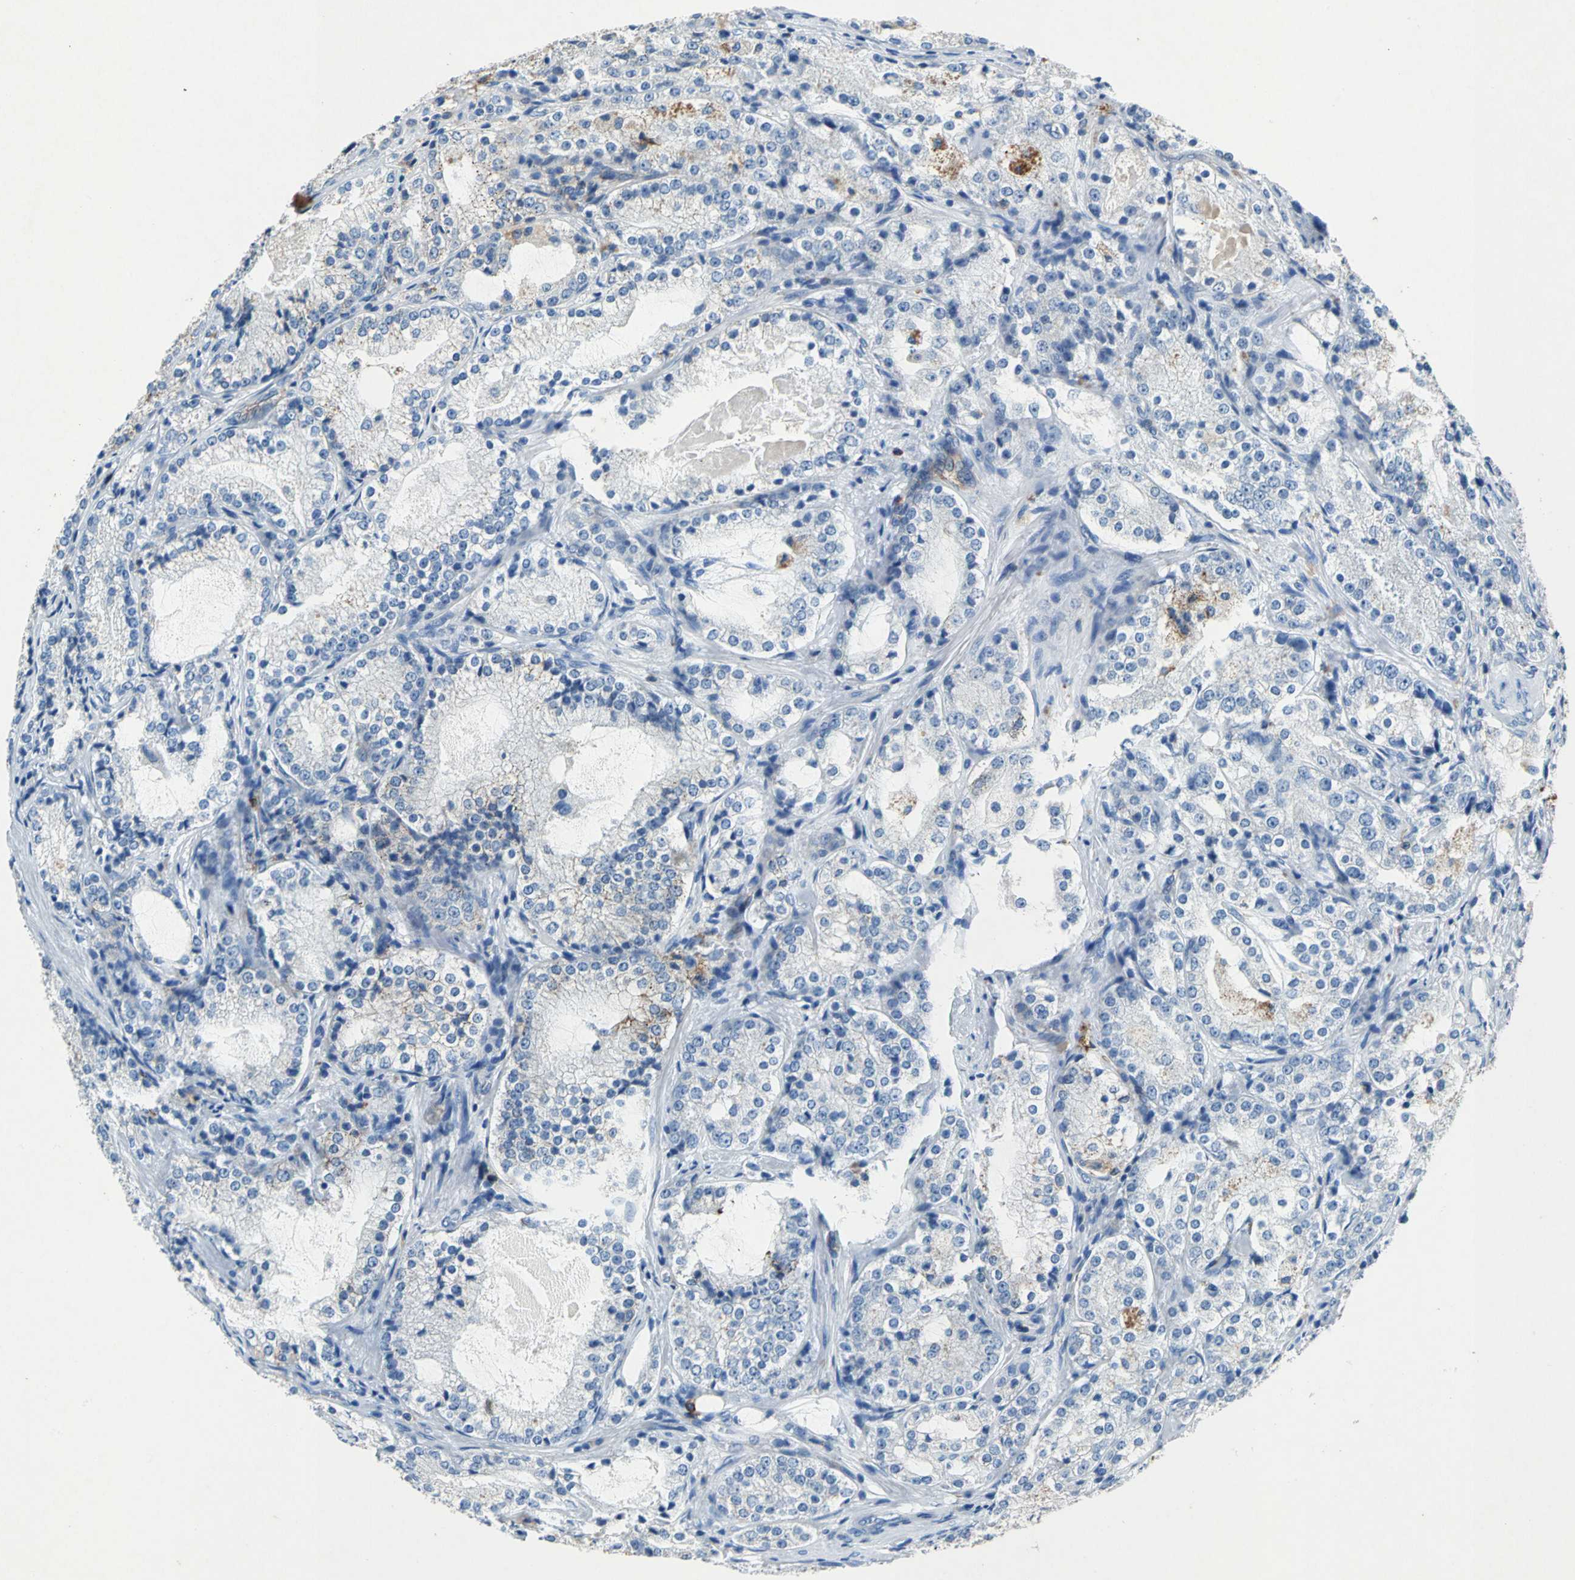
{"staining": {"intensity": "weak", "quantity": "25%-75%", "location": "cytoplasmic/membranous"}, "tissue": "prostate cancer", "cell_type": "Tumor cells", "image_type": "cancer", "snomed": [{"axis": "morphology", "description": "Adenocarcinoma, High grade"}, {"axis": "topography", "description": "Prostate"}], "caption": "IHC photomicrograph of high-grade adenocarcinoma (prostate) stained for a protein (brown), which shows low levels of weak cytoplasmic/membranous staining in about 25%-75% of tumor cells.", "gene": "RPS13", "patient": {"sex": "male", "age": 63}}